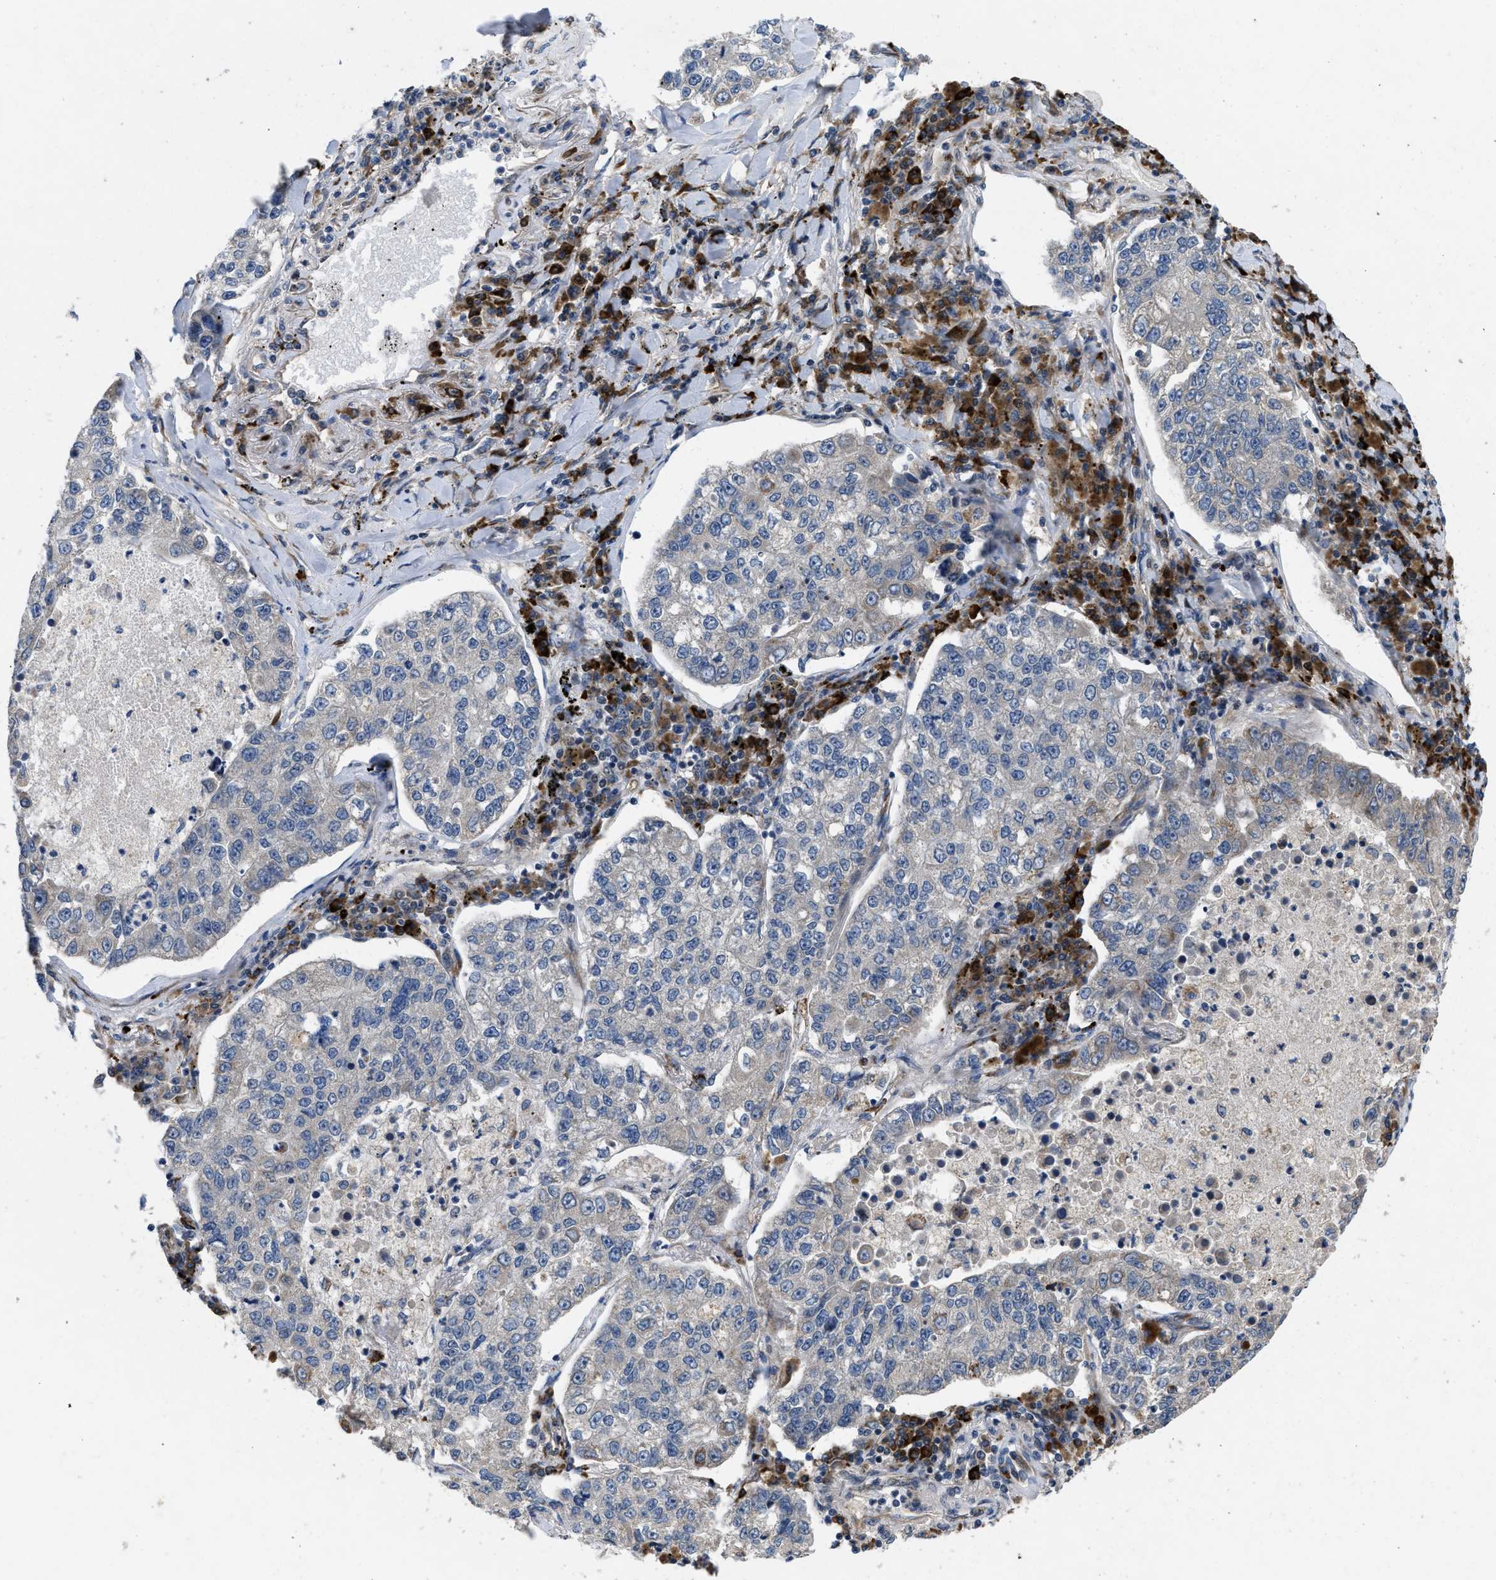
{"staining": {"intensity": "negative", "quantity": "none", "location": "none"}, "tissue": "lung cancer", "cell_type": "Tumor cells", "image_type": "cancer", "snomed": [{"axis": "morphology", "description": "Adenocarcinoma, NOS"}, {"axis": "topography", "description": "Lung"}], "caption": "Lung cancer was stained to show a protein in brown. There is no significant expression in tumor cells. (DAB (3,3'-diaminobenzidine) immunohistochemistry (IHC), high magnification).", "gene": "HSPA12B", "patient": {"sex": "male", "age": 49}}